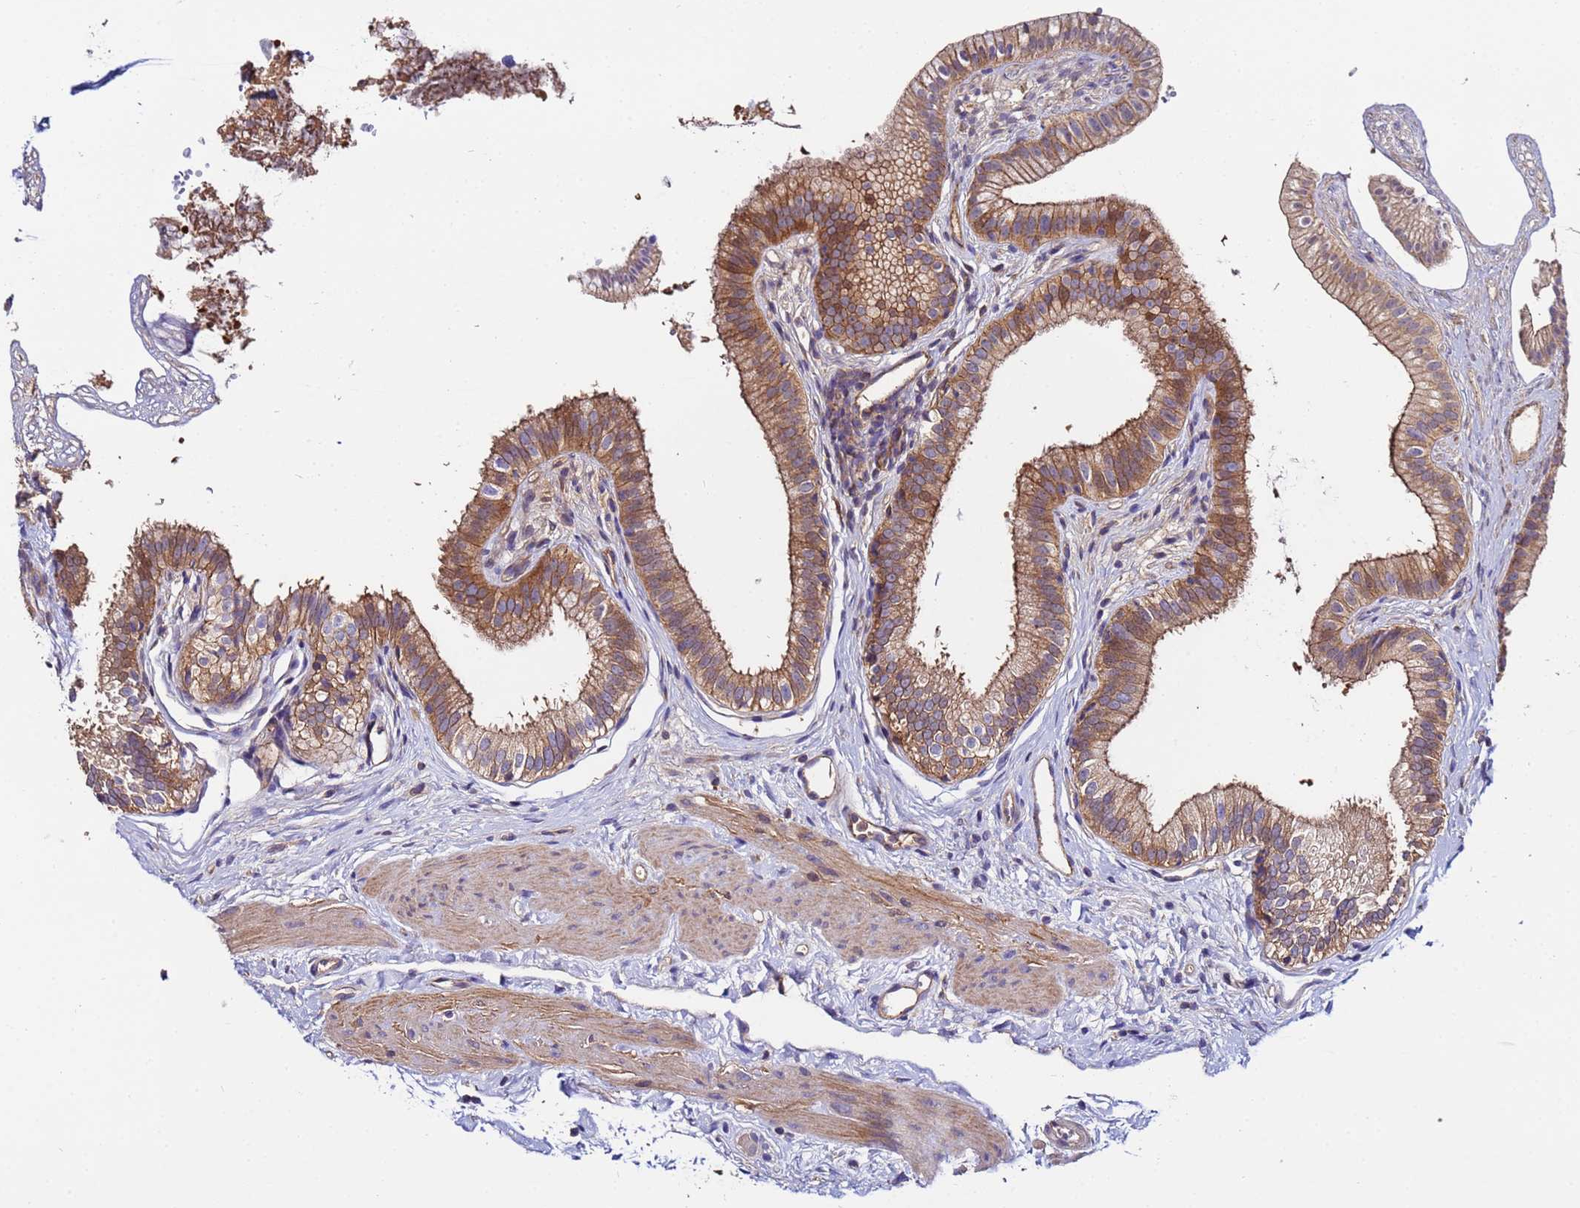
{"staining": {"intensity": "moderate", "quantity": ">75%", "location": "cytoplasmic/membranous"}, "tissue": "gallbladder", "cell_type": "Glandular cells", "image_type": "normal", "snomed": [{"axis": "morphology", "description": "Normal tissue, NOS"}, {"axis": "topography", "description": "Gallbladder"}], "caption": "Immunohistochemical staining of normal human gallbladder reveals >75% levels of moderate cytoplasmic/membranous protein staining in approximately >75% of glandular cells. Nuclei are stained in blue.", "gene": "POTEE", "patient": {"sex": "female", "age": 54}}